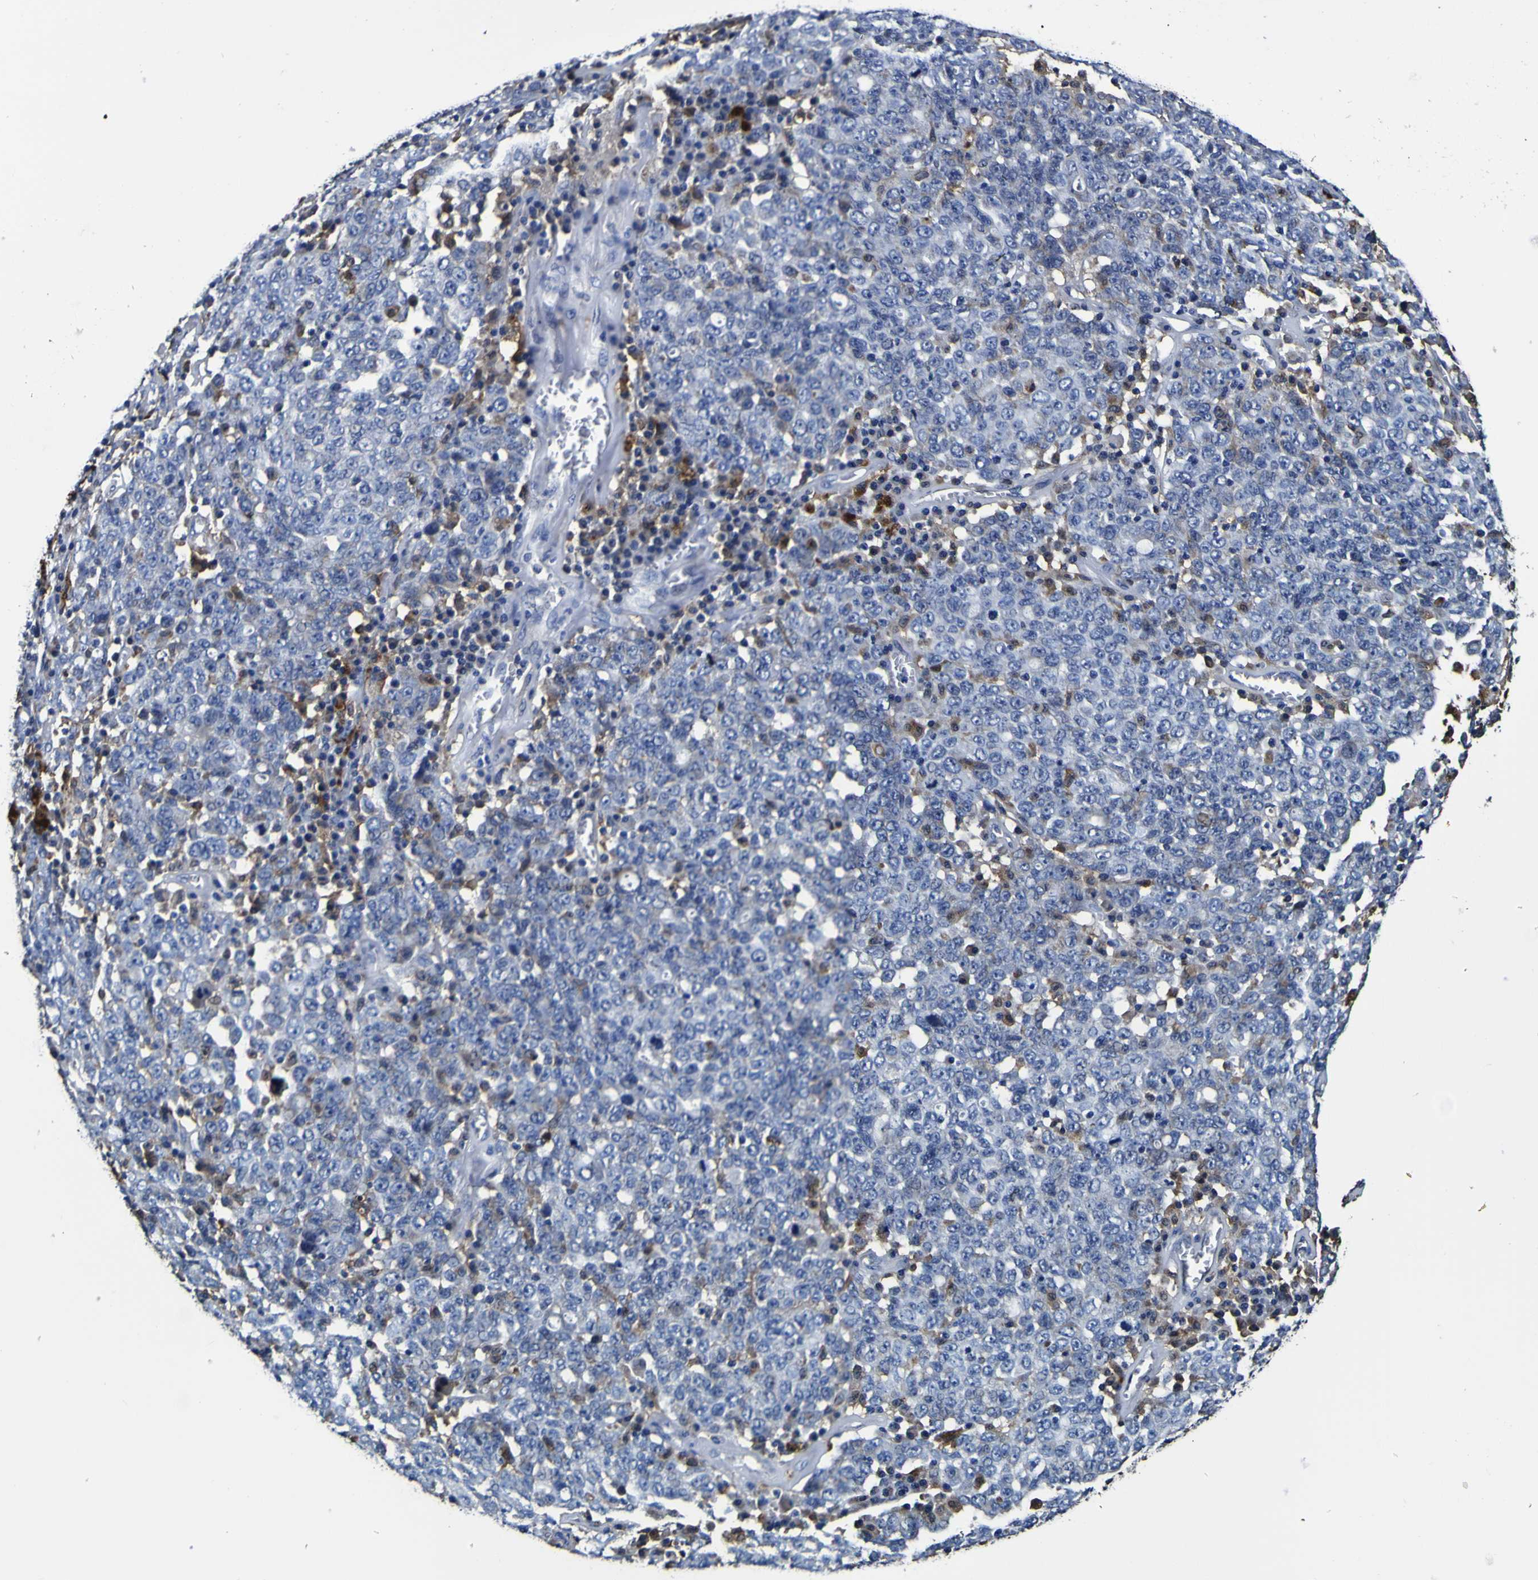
{"staining": {"intensity": "negative", "quantity": "none", "location": "none"}, "tissue": "ovarian cancer", "cell_type": "Tumor cells", "image_type": "cancer", "snomed": [{"axis": "morphology", "description": "Carcinoma, endometroid"}, {"axis": "topography", "description": "Ovary"}], "caption": "The immunohistochemistry micrograph has no significant expression in tumor cells of endometroid carcinoma (ovarian) tissue.", "gene": "GPX1", "patient": {"sex": "female", "age": 62}}